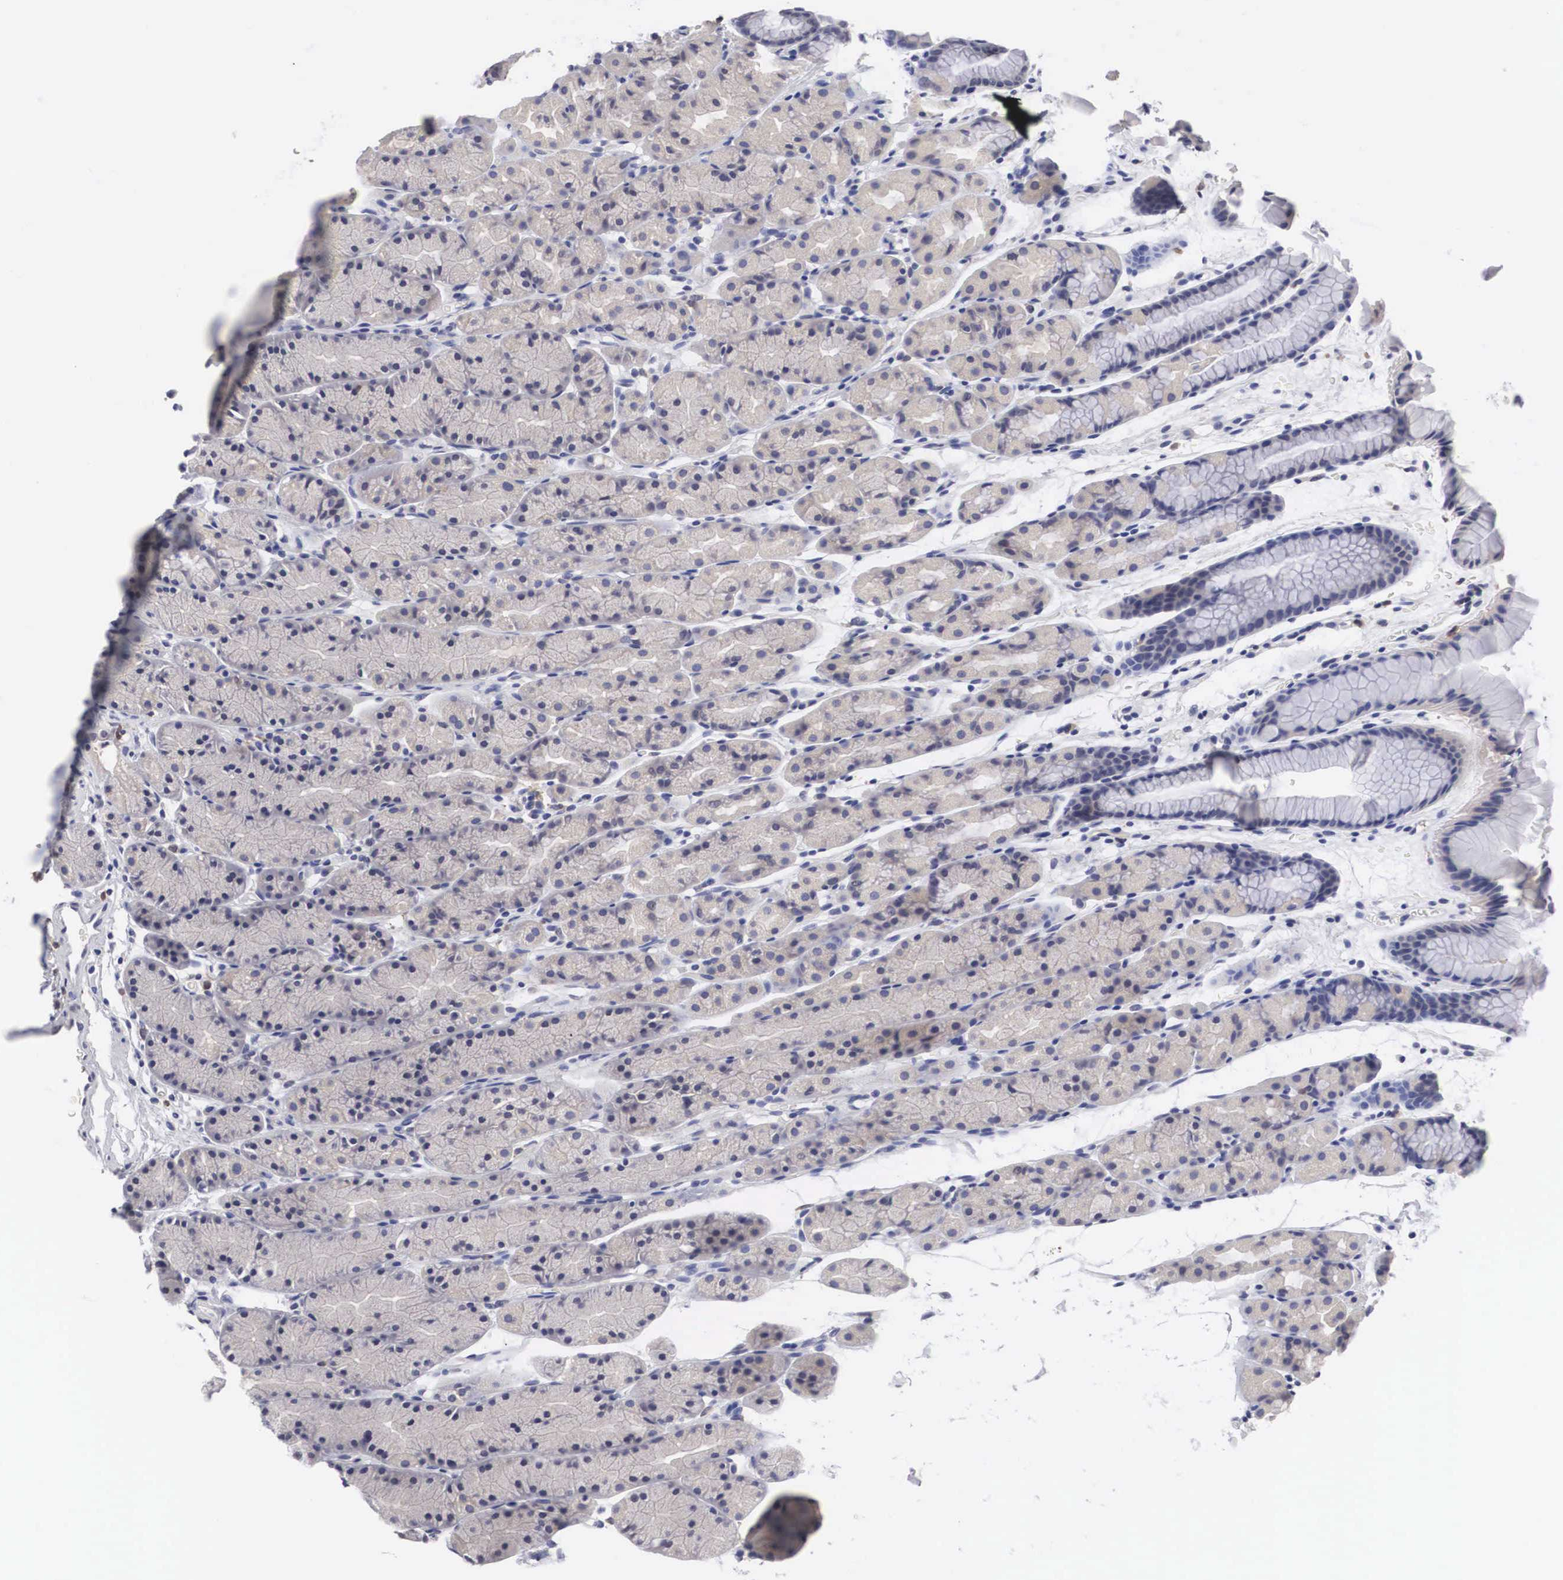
{"staining": {"intensity": "weak", "quantity": "25%-75%", "location": "cytoplasmic/membranous"}, "tissue": "stomach", "cell_type": "Glandular cells", "image_type": "normal", "snomed": [{"axis": "morphology", "description": "Normal tissue, NOS"}, {"axis": "topography", "description": "Esophagus"}, {"axis": "topography", "description": "Stomach, upper"}], "caption": "Immunohistochemical staining of unremarkable stomach demonstrates 25%-75% levels of weak cytoplasmic/membranous protein expression in about 25%-75% of glandular cells. (brown staining indicates protein expression, while blue staining denotes nuclei).", "gene": "HMOX1", "patient": {"sex": "male", "age": 47}}